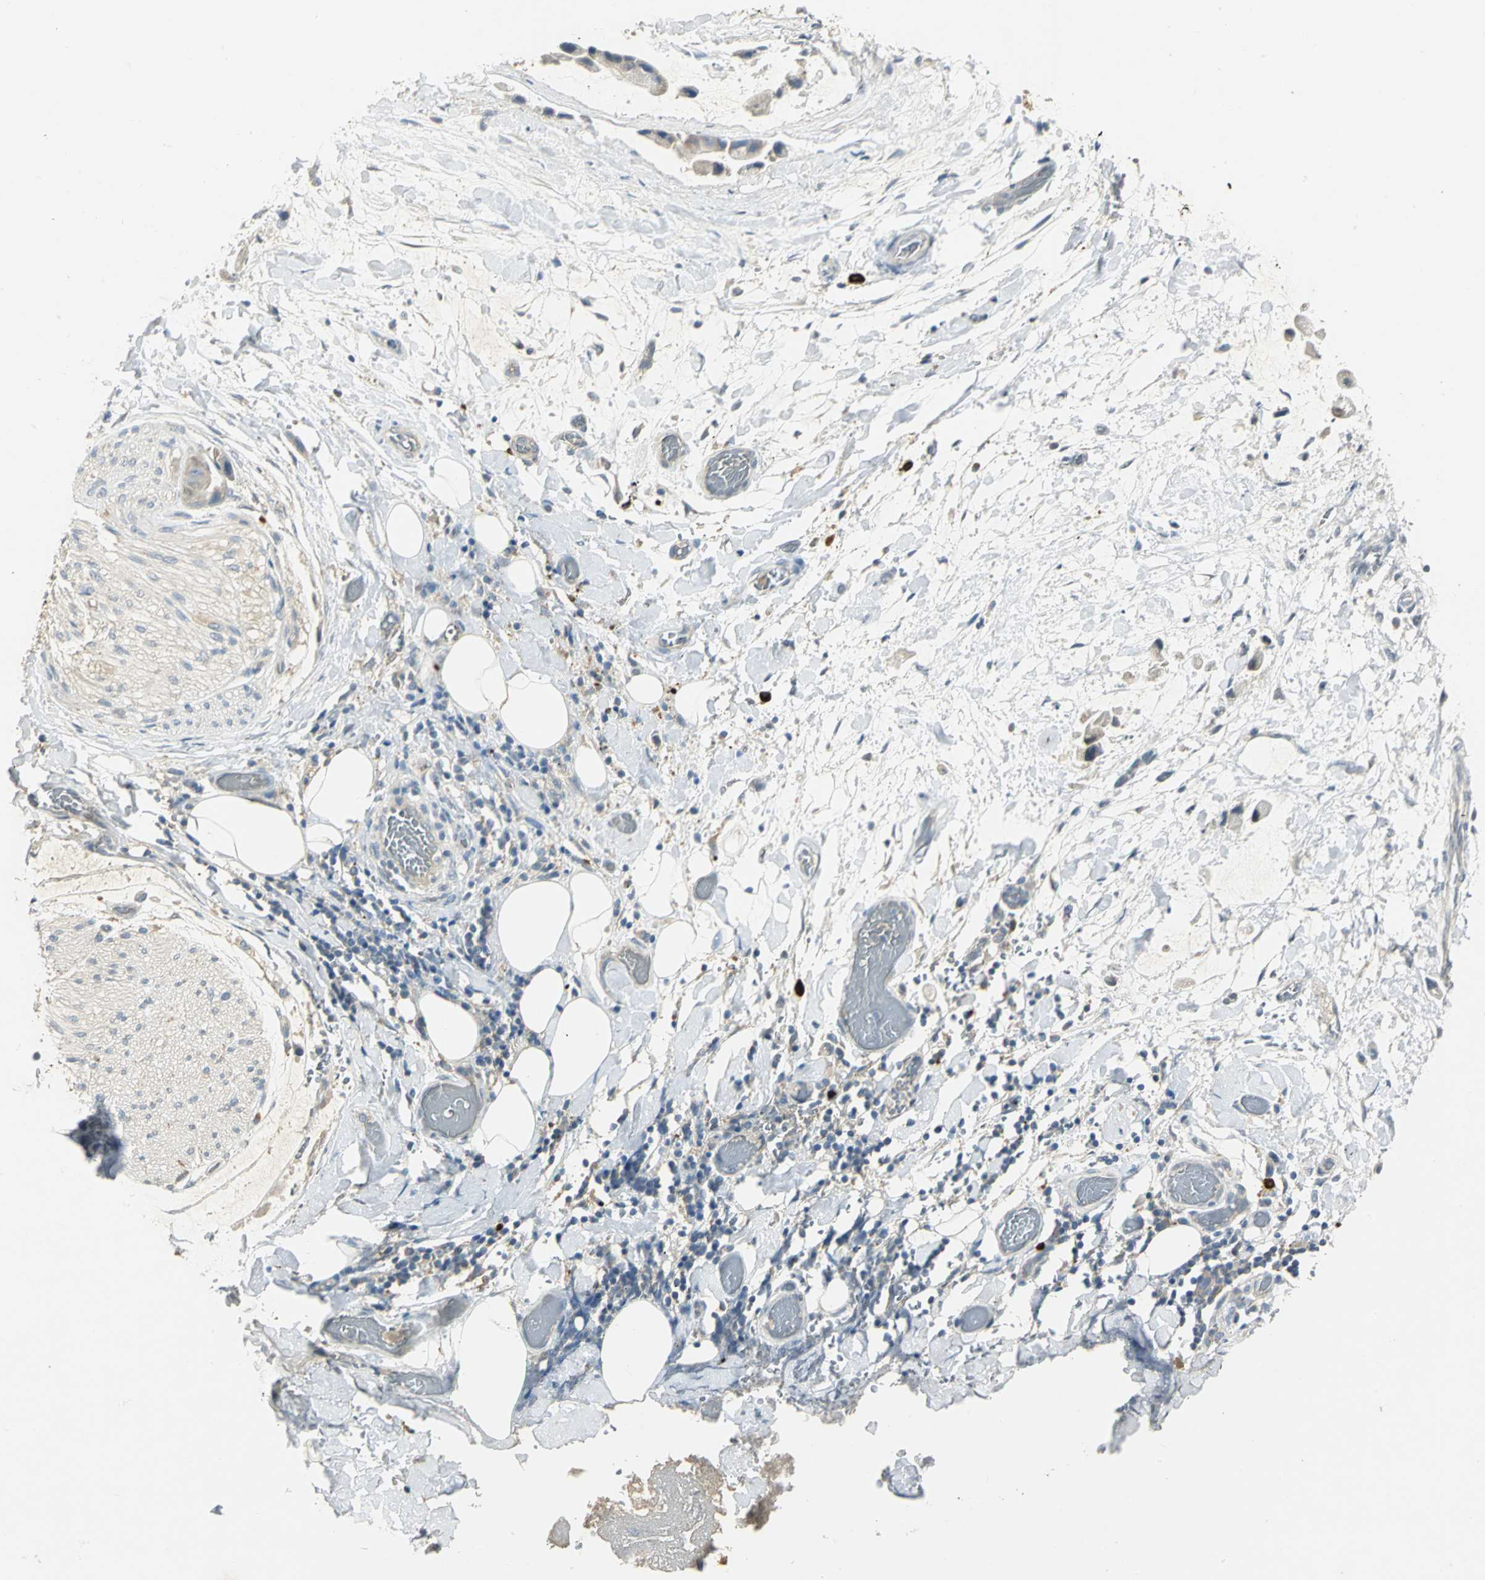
{"staining": {"intensity": "weak", "quantity": "<25%", "location": "cytoplasmic/membranous"}, "tissue": "adipose tissue", "cell_type": "Adipocytes", "image_type": "normal", "snomed": [{"axis": "morphology", "description": "Normal tissue, NOS"}, {"axis": "morphology", "description": "Cholangiocarcinoma"}, {"axis": "topography", "description": "Liver"}, {"axis": "topography", "description": "Peripheral nerve tissue"}], "caption": "Immunohistochemical staining of benign adipose tissue exhibits no significant expression in adipocytes.", "gene": "PROC", "patient": {"sex": "male", "age": 50}}